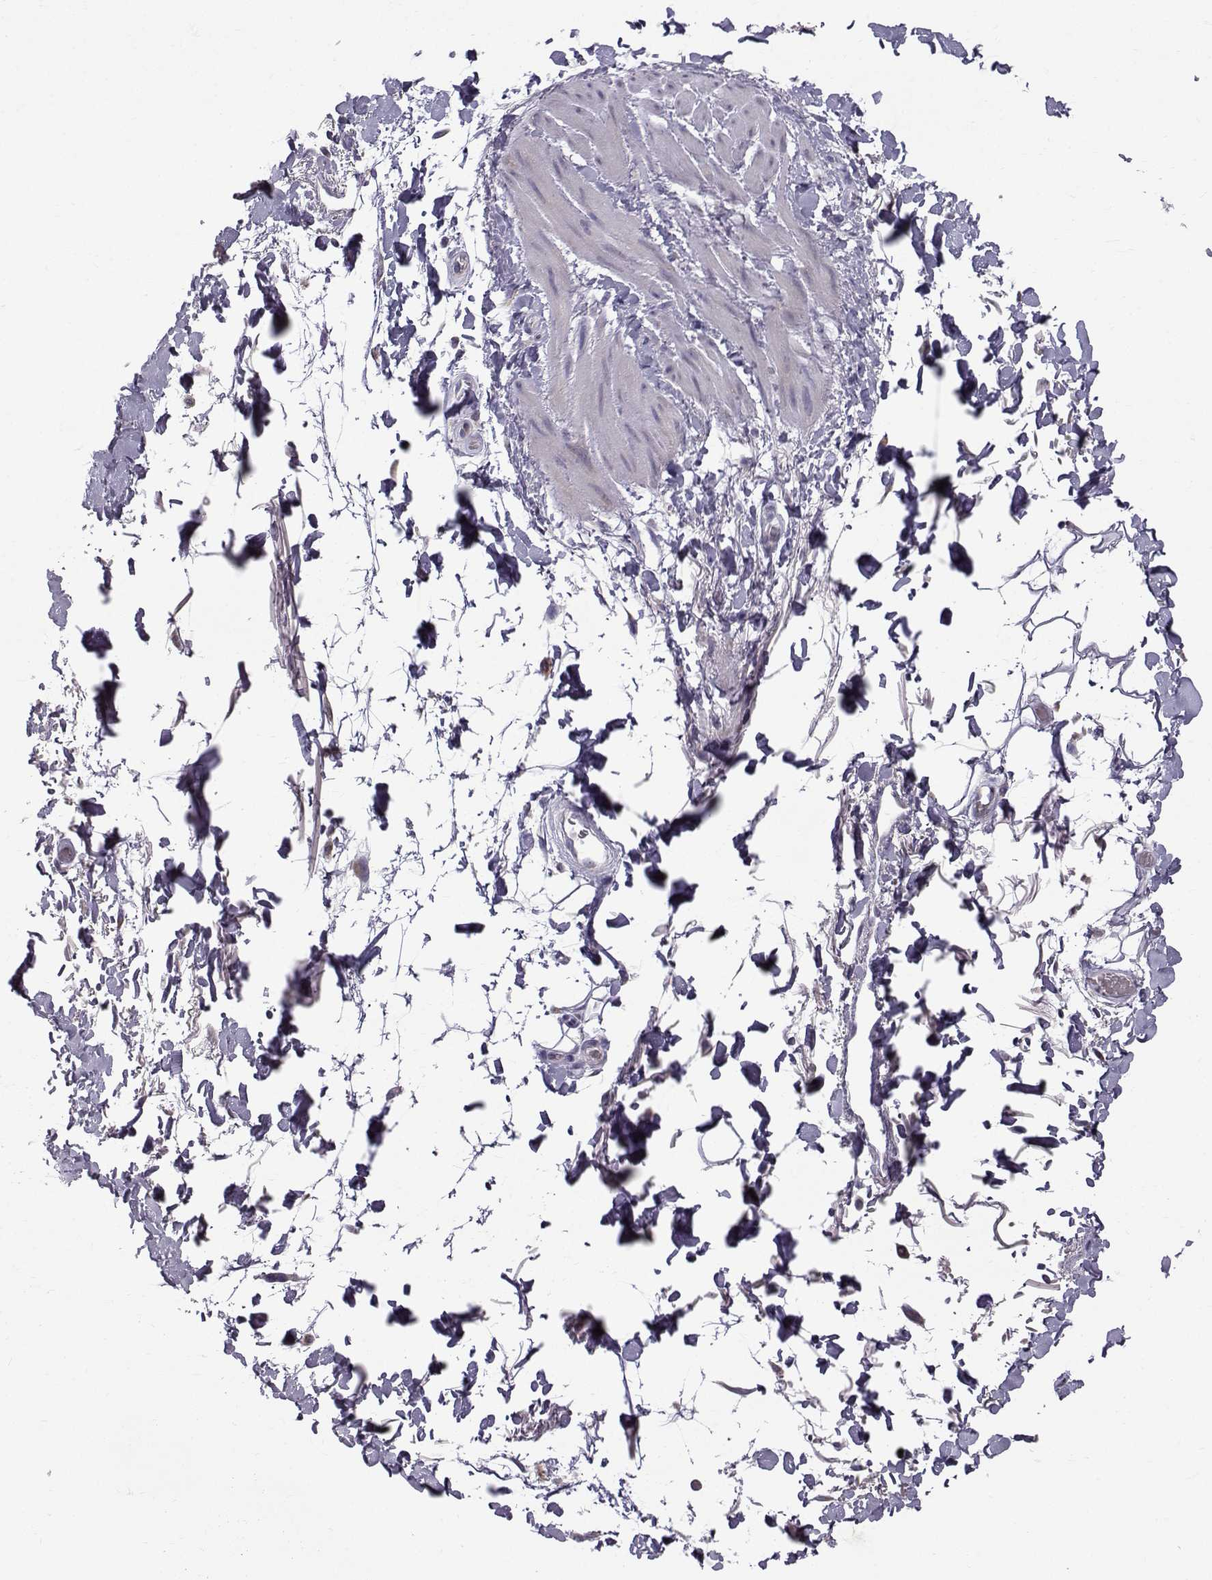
{"staining": {"intensity": "negative", "quantity": "none", "location": "none"}, "tissue": "adipose tissue", "cell_type": "Adipocytes", "image_type": "normal", "snomed": [{"axis": "morphology", "description": "Normal tissue, NOS"}, {"axis": "topography", "description": "Anal"}, {"axis": "topography", "description": "Peripheral nerve tissue"}], "caption": "There is no significant expression in adipocytes of adipose tissue. The staining was performed using DAB (3,3'-diaminobenzidine) to visualize the protein expression in brown, while the nuclei were stained in blue with hematoxylin (Magnification: 20x).", "gene": "ROPN1B", "patient": {"sex": "male", "age": 53}}